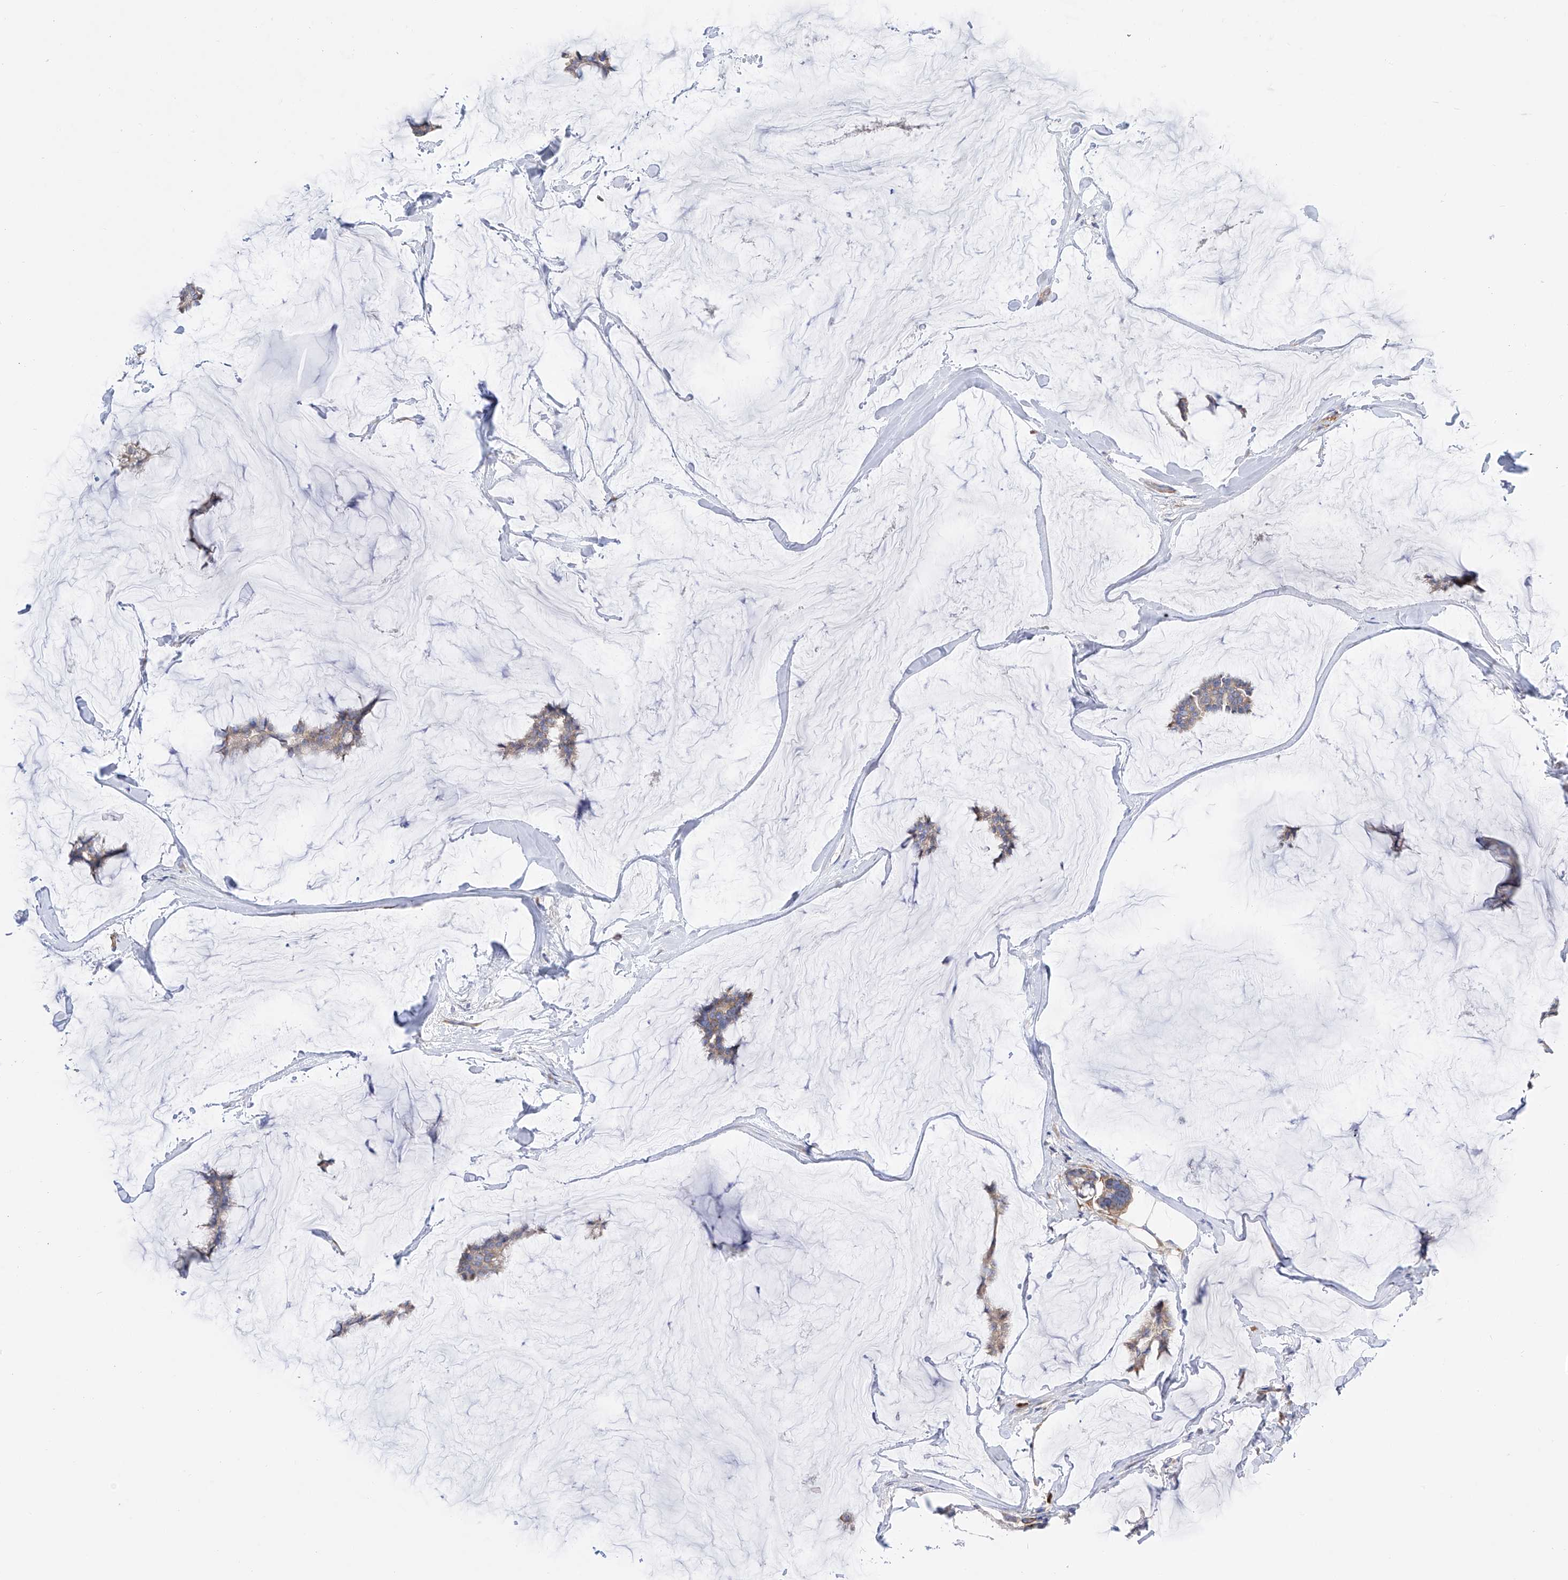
{"staining": {"intensity": "negative", "quantity": "none", "location": "none"}, "tissue": "breast cancer", "cell_type": "Tumor cells", "image_type": "cancer", "snomed": [{"axis": "morphology", "description": "Duct carcinoma"}, {"axis": "topography", "description": "Breast"}], "caption": "An image of infiltrating ductal carcinoma (breast) stained for a protein exhibits no brown staining in tumor cells.", "gene": "LCA5", "patient": {"sex": "female", "age": 93}}